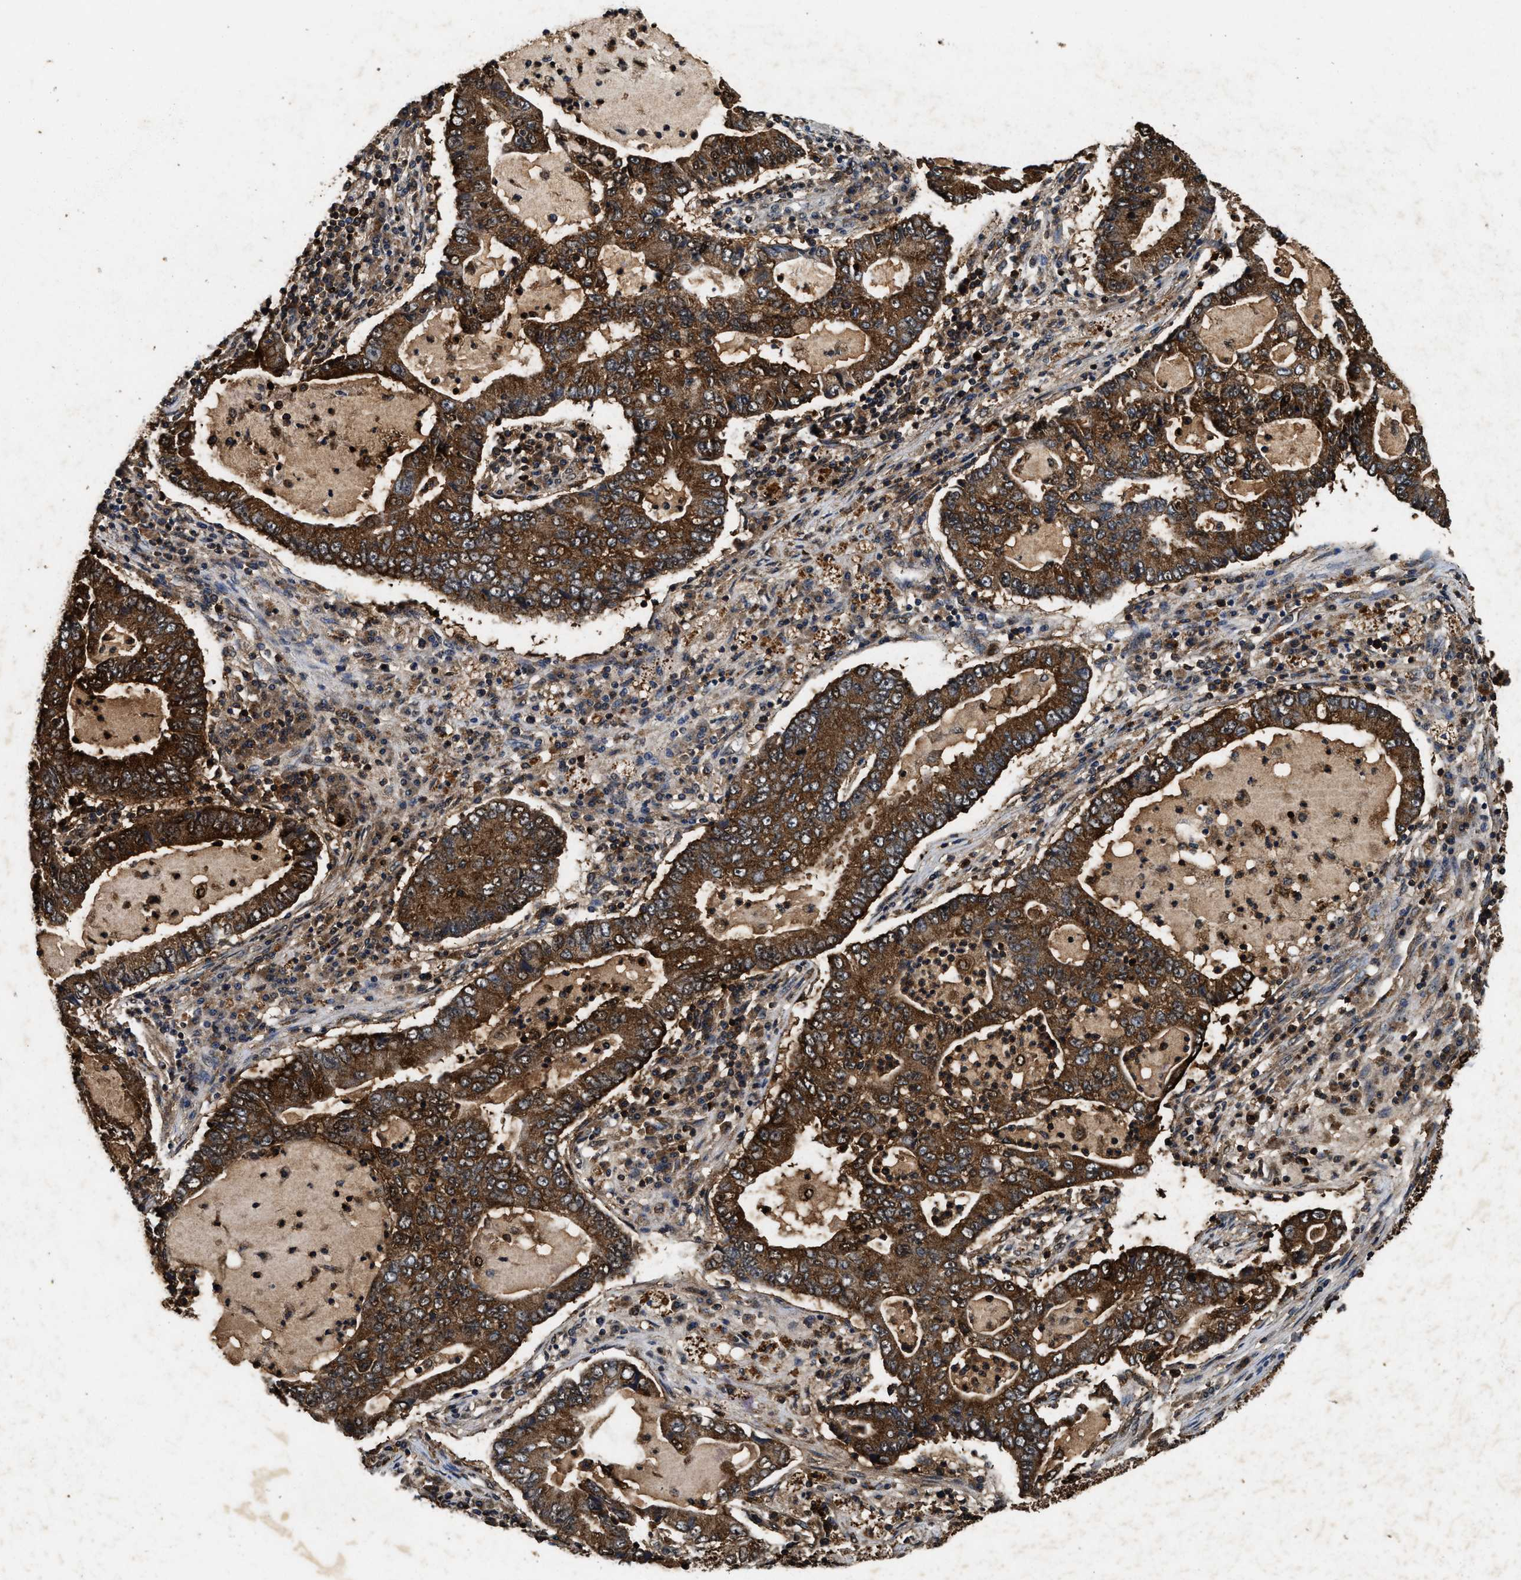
{"staining": {"intensity": "strong", "quantity": ">75%", "location": "cytoplasmic/membranous,nuclear"}, "tissue": "lung cancer", "cell_type": "Tumor cells", "image_type": "cancer", "snomed": [{"axis": "morphology", "description": "Adenocarcinoma, NOS"}, {"axis": "topography", "description": "Lung"}], "caption": "Brown immunohistochemical staining in human lung cancer exhibits strong cytoplasmic/membranous and nuclear expression in approximately >75% of tumor cells.", "gene": "ACOX1", "patient": {"sex": "female", "age": 51}}